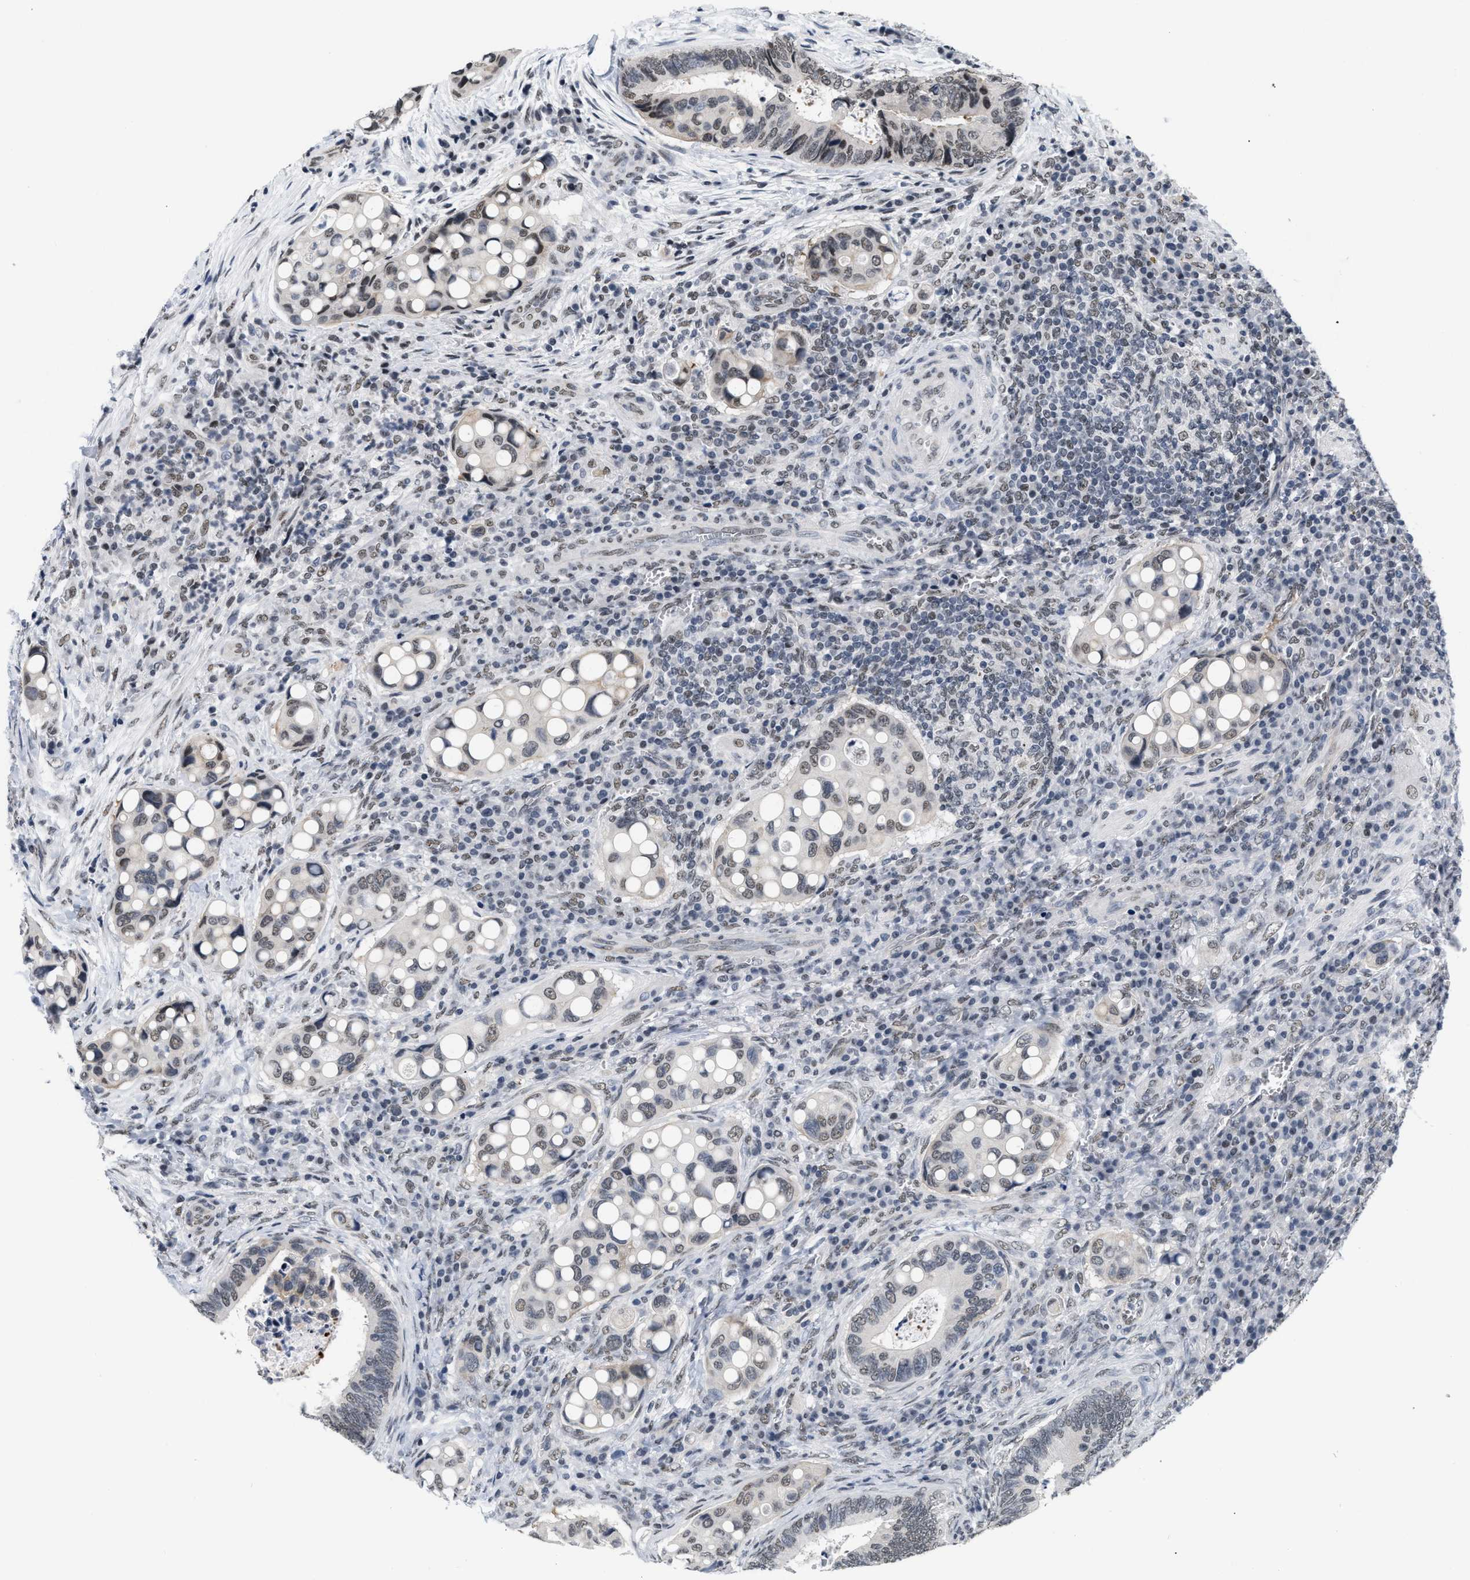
{"staining": {"intensity": "weak", "quantity": "25%-75%", "location": "nuclear"}, "tissue": "colorectal cancer", "cell_type": "Tumor cells", "image_type": "cancer", "snomed": [{"axis": "morphology", "description": "Inflammation, NOS"}, {"axis": "morphology", "description": "Adenocarcinoma, NOS"}, {"axis": "topography", "description": "Colon"}], "caption": "A photomicrograph of colorectal cancer stained for a protein exhibits weak nuclear brown staining in tumor cells.", "gene": "RAF1", "patient": {"sex": "male", "age": 72}}